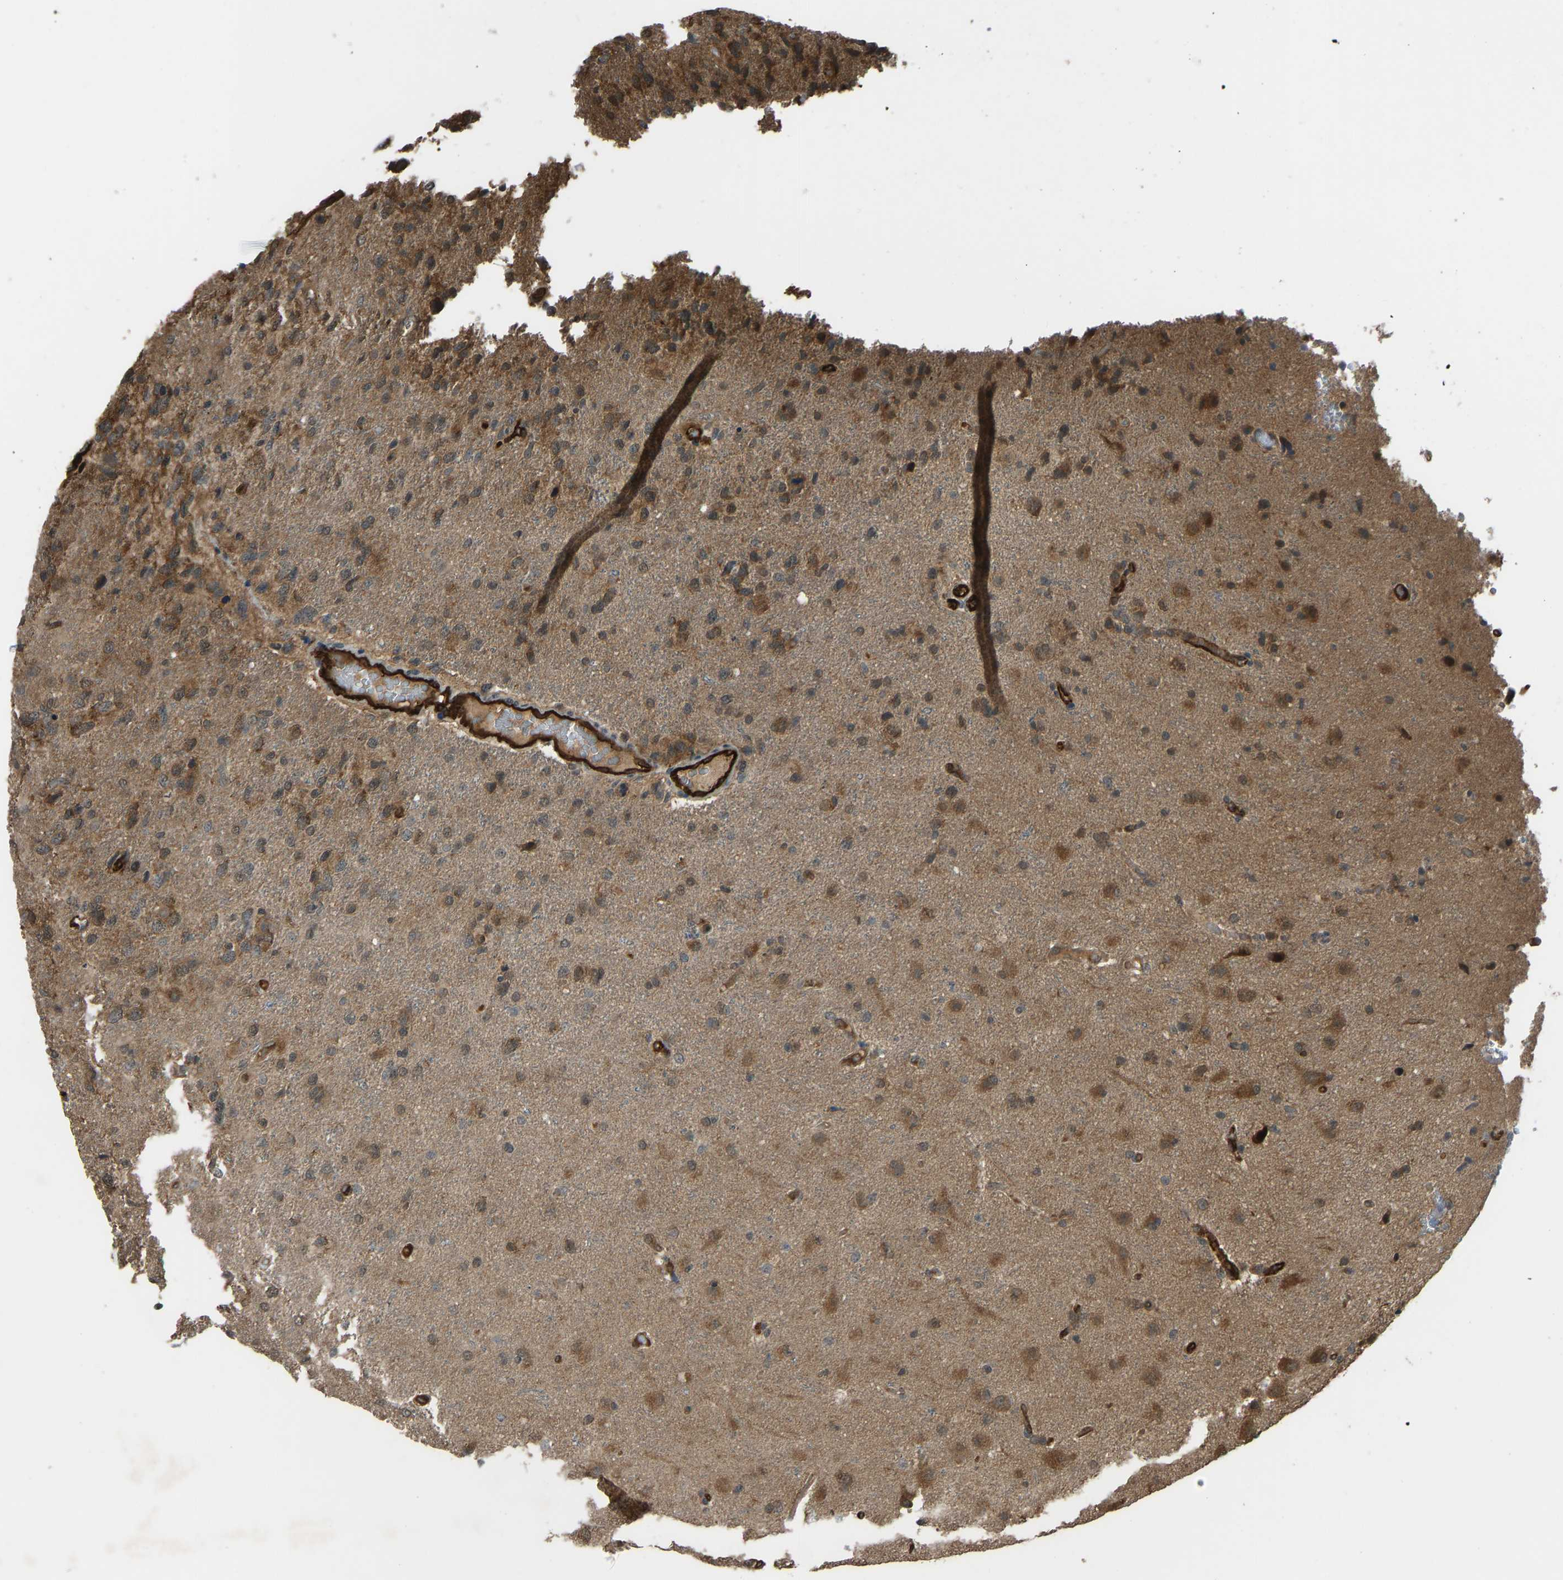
{"staining": {"intensity": "moderate", "quantity": ">75%", "location": "cytoplasmic/membranous"}, "tissue": "glioma", "cell_type": "Tumor cells", "image_type": "cancer", "snomed": [{"axis": "morphology", "description": "Glioma, malignant, High grade"}, {"axis": "topography", "description": "Brain"}], "caption": "DAB (3,3'-diaminobenzidine) immunohistochemical staining of human high-grade glioma (malignant) reveals moderate cytoplasmic/membranous protein staining in about >75% of tumor cells.", "gene": "CCT8", "patient": {"sex": "female", "age": 58}}